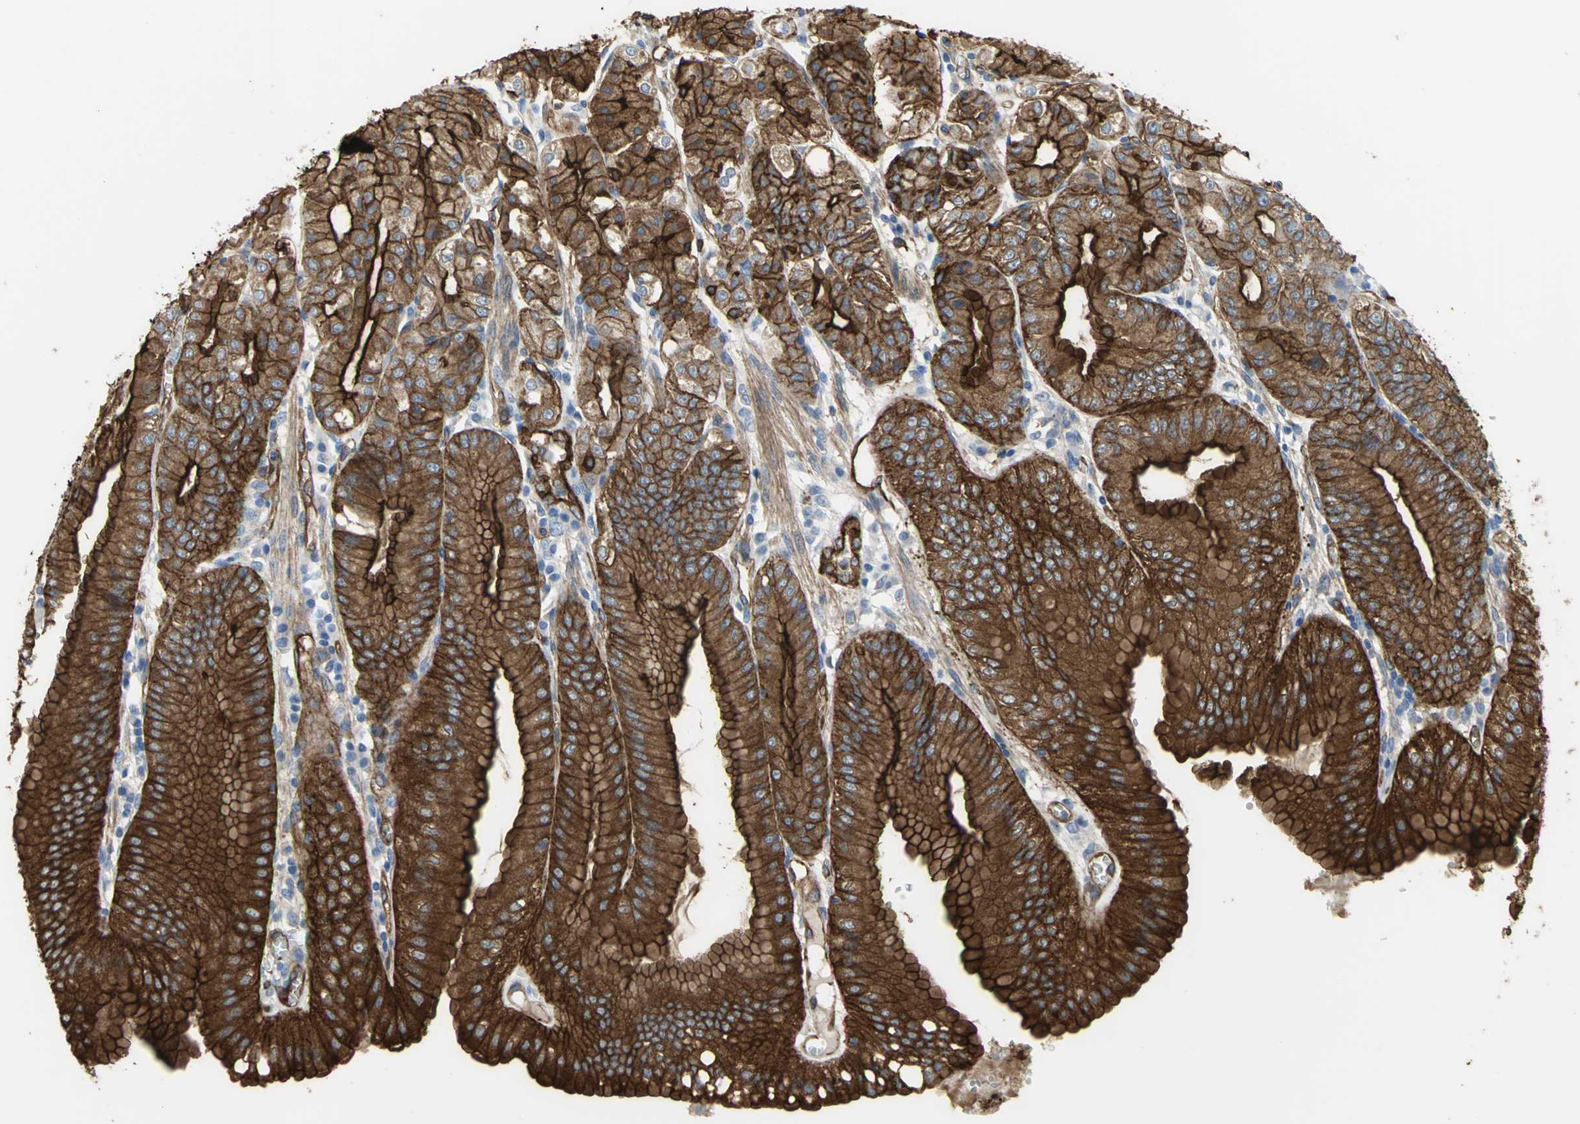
{"staining": {"intensity": "strong", "quantity": ">75%", "location": "cytoplasmic/membranous"}, "tissue": "stomach", "cell_type": "Glandular cells", "image_type": "normal", "snomed": [{"axis": "morphology", "description": "Normal tissue, NOS"}, {"axis": "topography", "description": "Stomach, lower"}], "caption": "A brown stain labels strong cytoplasmic/membranous staining of a protein in glandular cells of unremarkable human stomach. (DAB IHC with brightfield microscopy, high magnification).", "gene": "FLNB", "patient": {"sex": "male", "age": 71}}